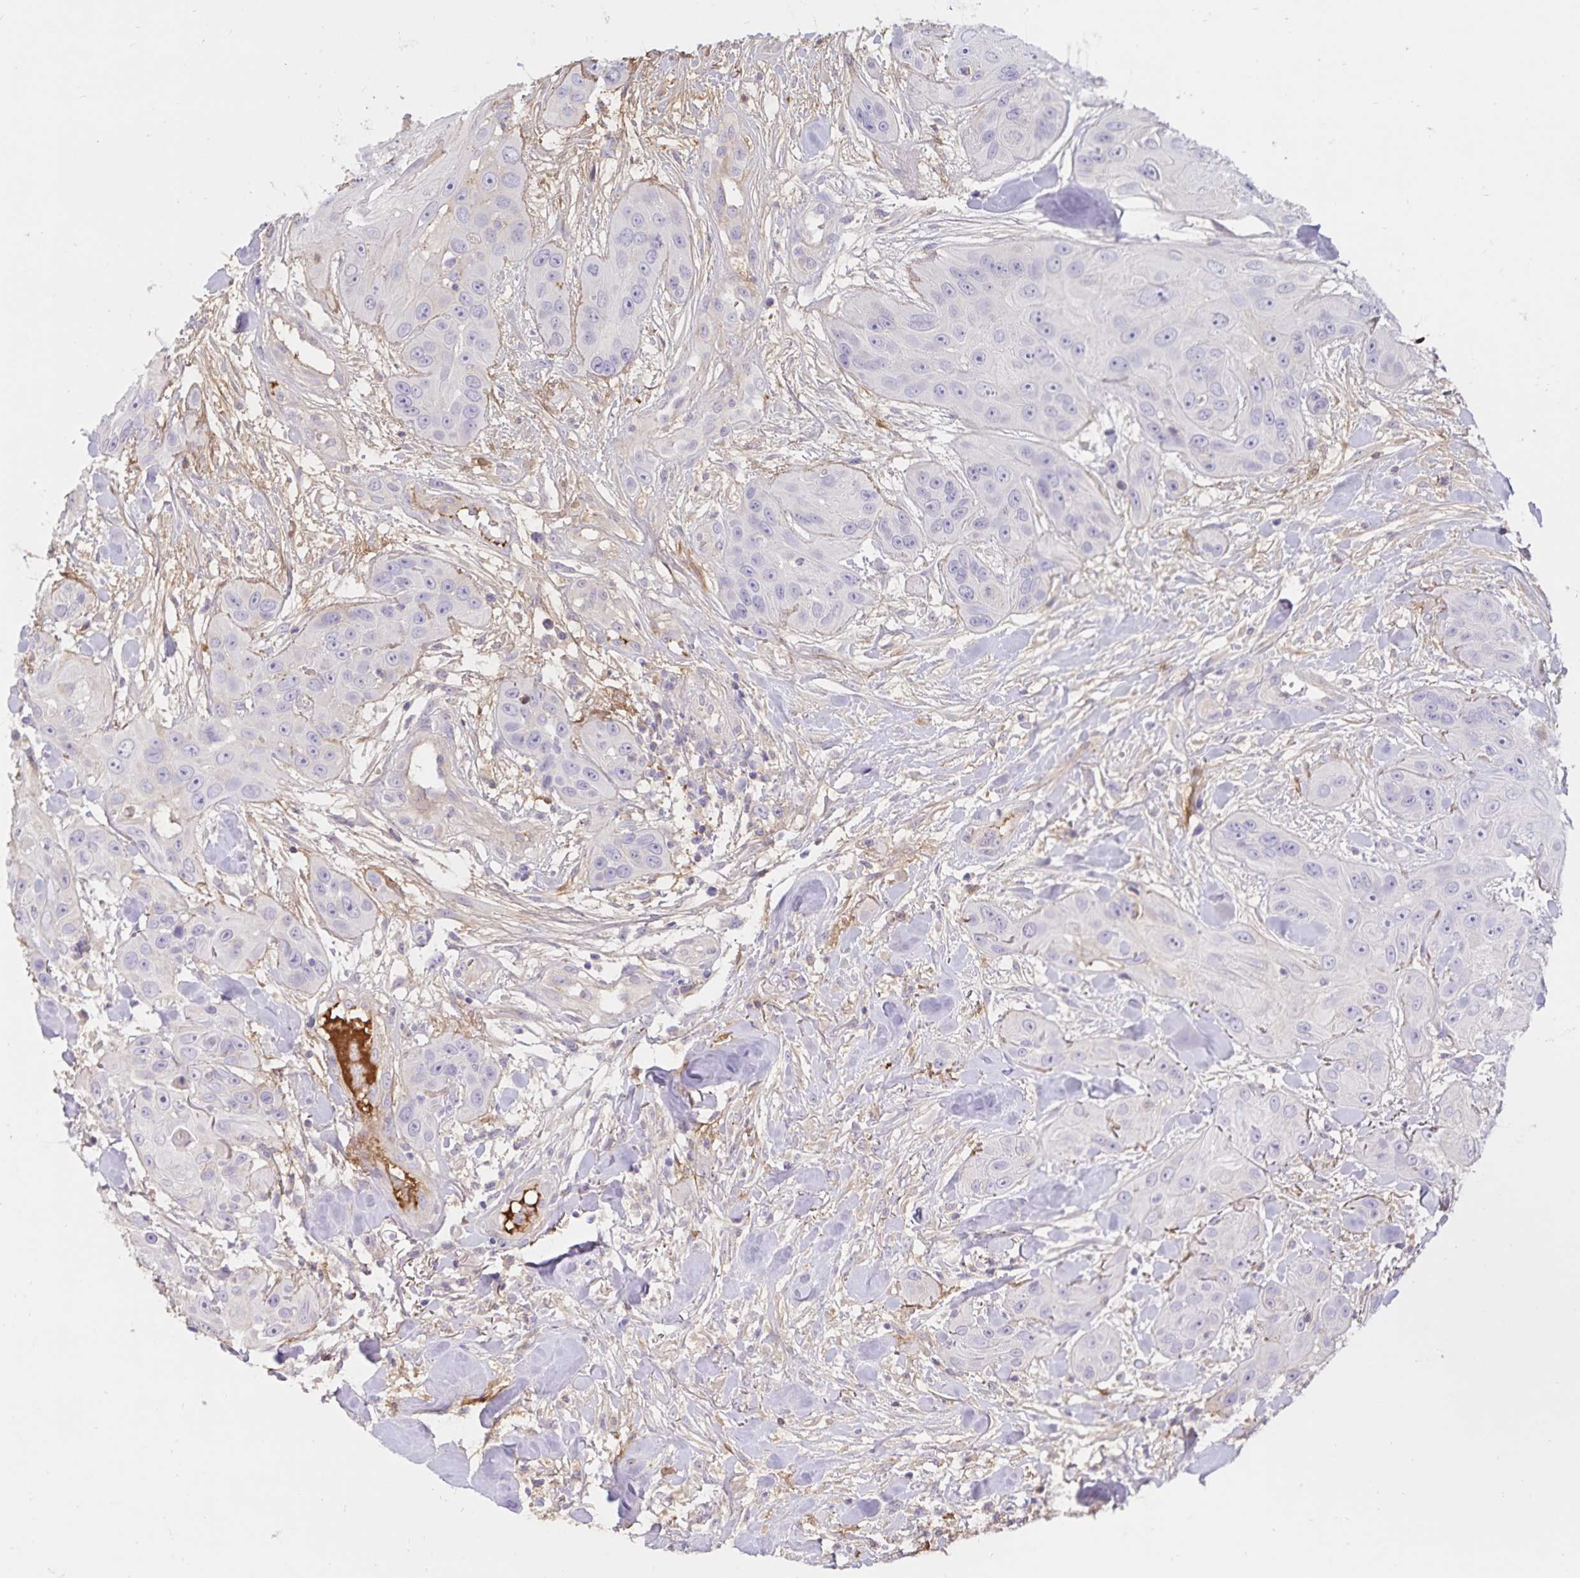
{"staining": {"intensity": "negative", "quantity": "none", "location": "none"}, "tissue": "head and neck cancer", "cell_type": "Tumor cells", "image_type": "cancer", "snomed": [{"axis": "morphology", "description": "Squamous cell carcinoma, NOS"}, {"axis": "topography", "description": "Oral tissue"}, {"axis": "topography", "description": "Head-Neck"}], "caption": "Immunohistochemistry of head and neck squamous cell carcinoma displays no expression in tumor cells. The staining was performed using DAB (3,3'-diaminobenzidine) to visualize the protein expression in brown, while the nuclei were stained in blue with hematoxylin (Magnification: 20x).", "gene": "FGG", "patient": {"sex": "male", "age": 77}}